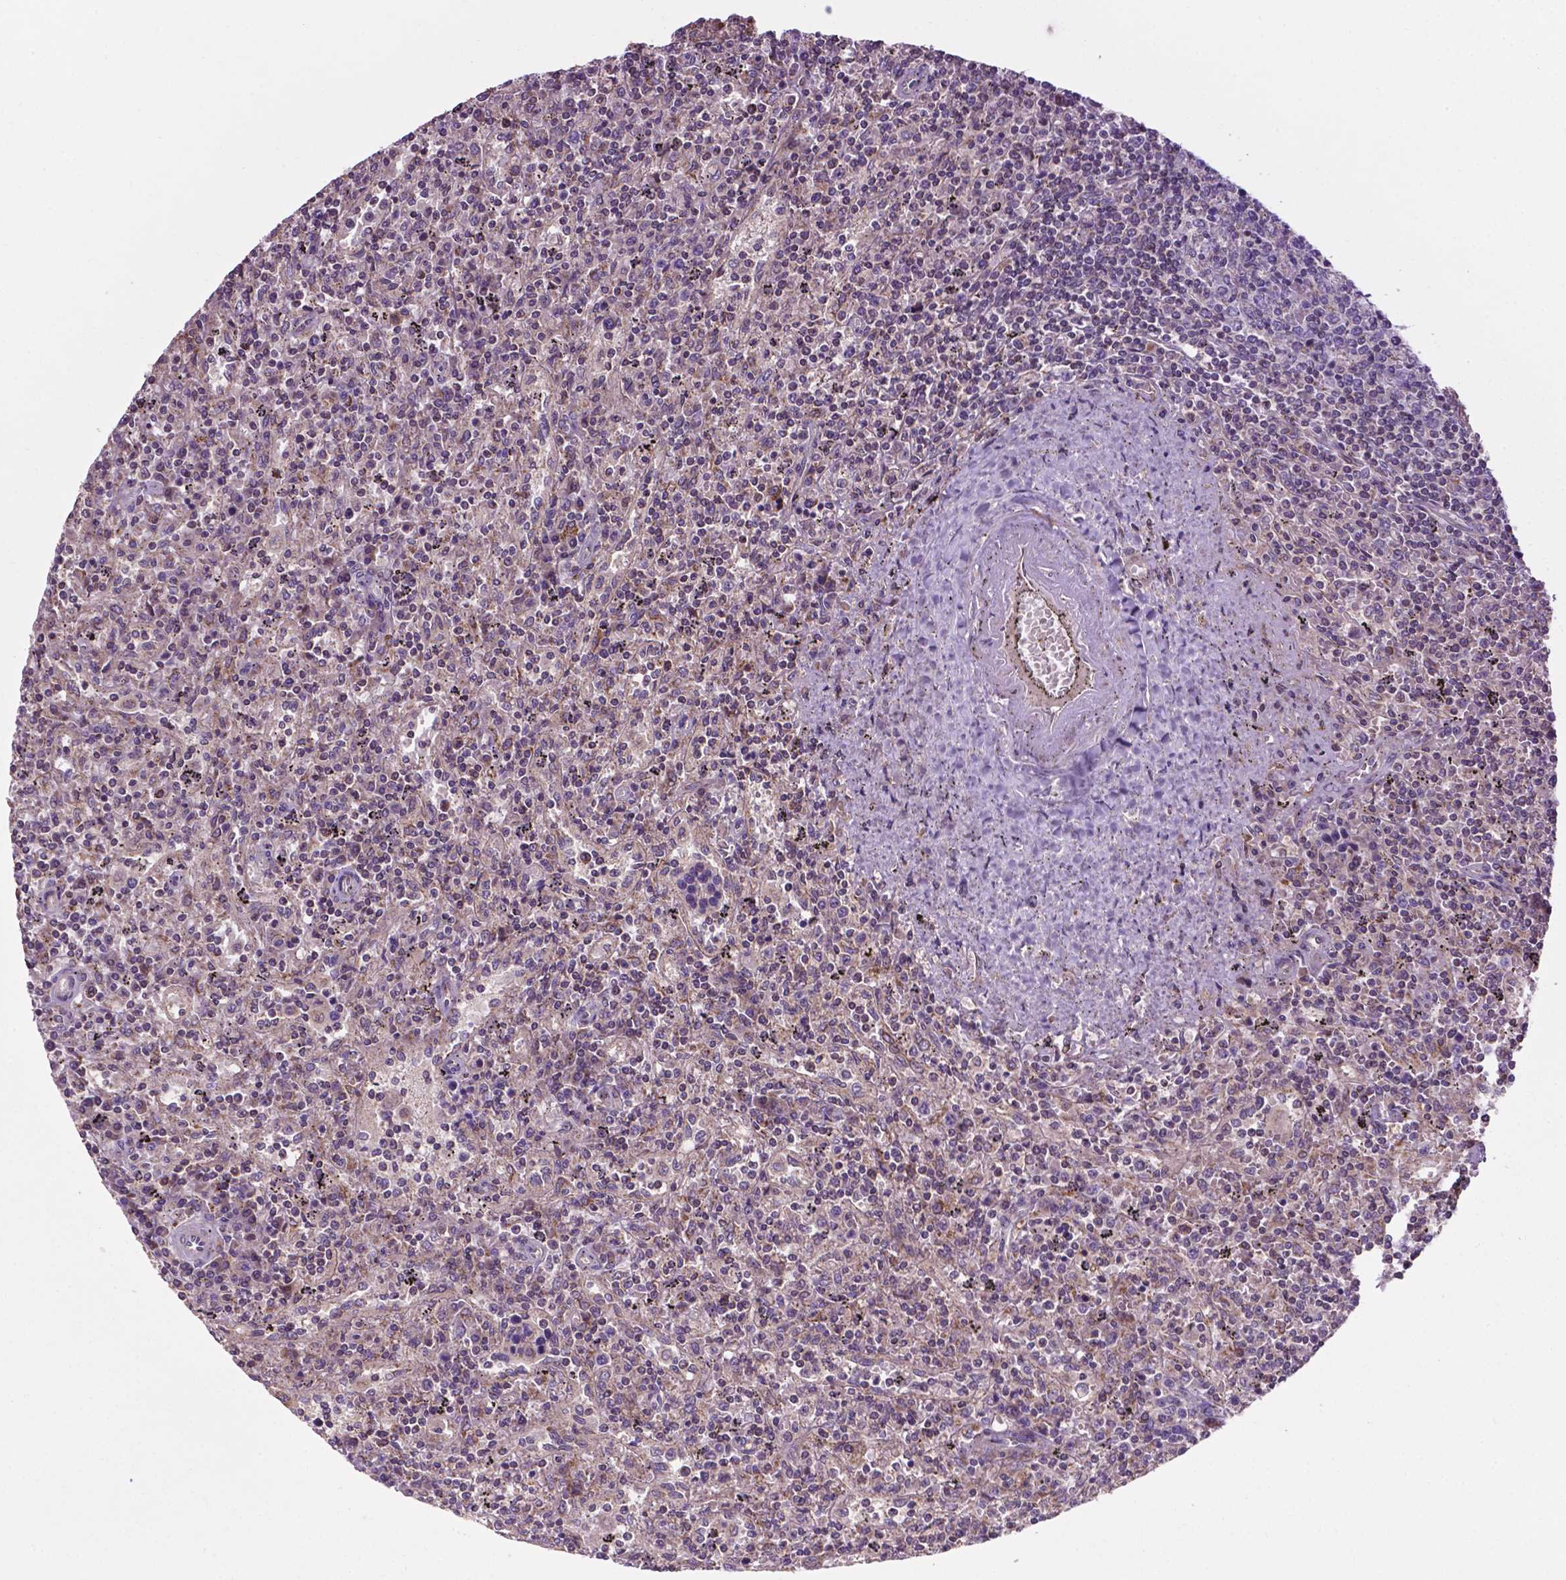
{"staining": {"intensity": "negative", "quantity": "none", "location": "none"}, "tissue": "lymphoma", "cell_type": "Tumor cells", "image_type": "cancer", "snomed": [{"axis": "morphology", "description": "Malignant lymphoma, non-Hodgkin's type, Low grade"}, {"axis": "topography", "description": "Spleen"}], "caption": "High power microscopy micrograph of an IHC photomicrograph of malignant lymphoma, non-Hodgkin's type (low-grade), revealing no significant expression in tumor cells.", "gene": "SPNS2", "patient": {"sex": "male", "age": 62}}